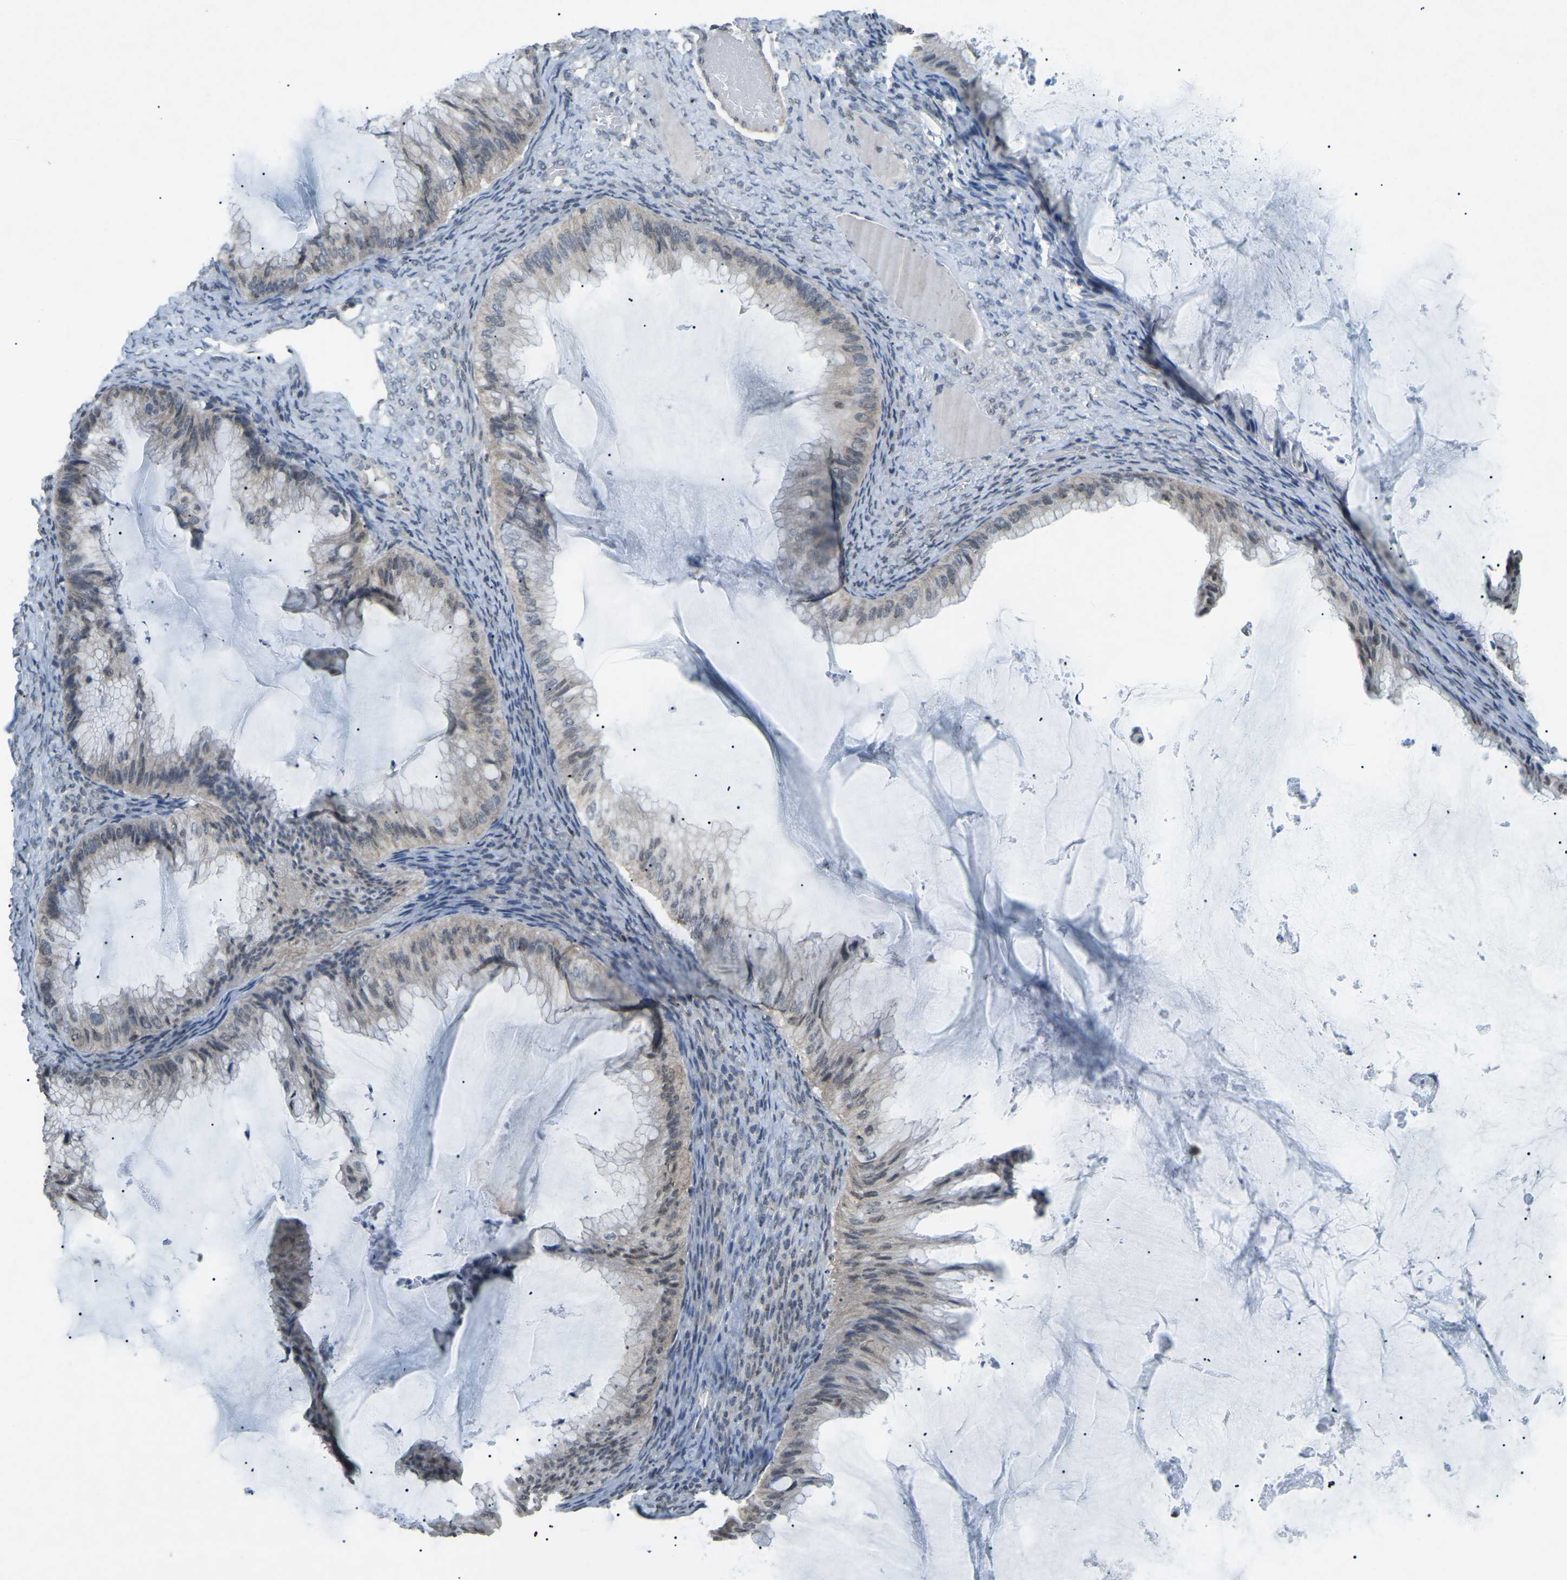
{"staining": {"intensity": "weak", "quantity": "25%-75%", "location": "cytoplasmic/membranous"}, "tissue": "ovarian cancer", "cell_type": "Tumor cells", "image_type": "cancer", "snomed": [{"axis": "morphology", "description": "Cystadenocarcinoma, mucinous, NOS"}, {"axis": "topography", "description": "Ovary"}], "caption": "Approximately 25%-75% of tumor cells in ovarian cancer exhibit weak cytoplasmic/membranous protein expression as visualized by brown immunohistochemical staining.", "gene": "TFR2", "patient": {"sex": "female", "age": 61}}